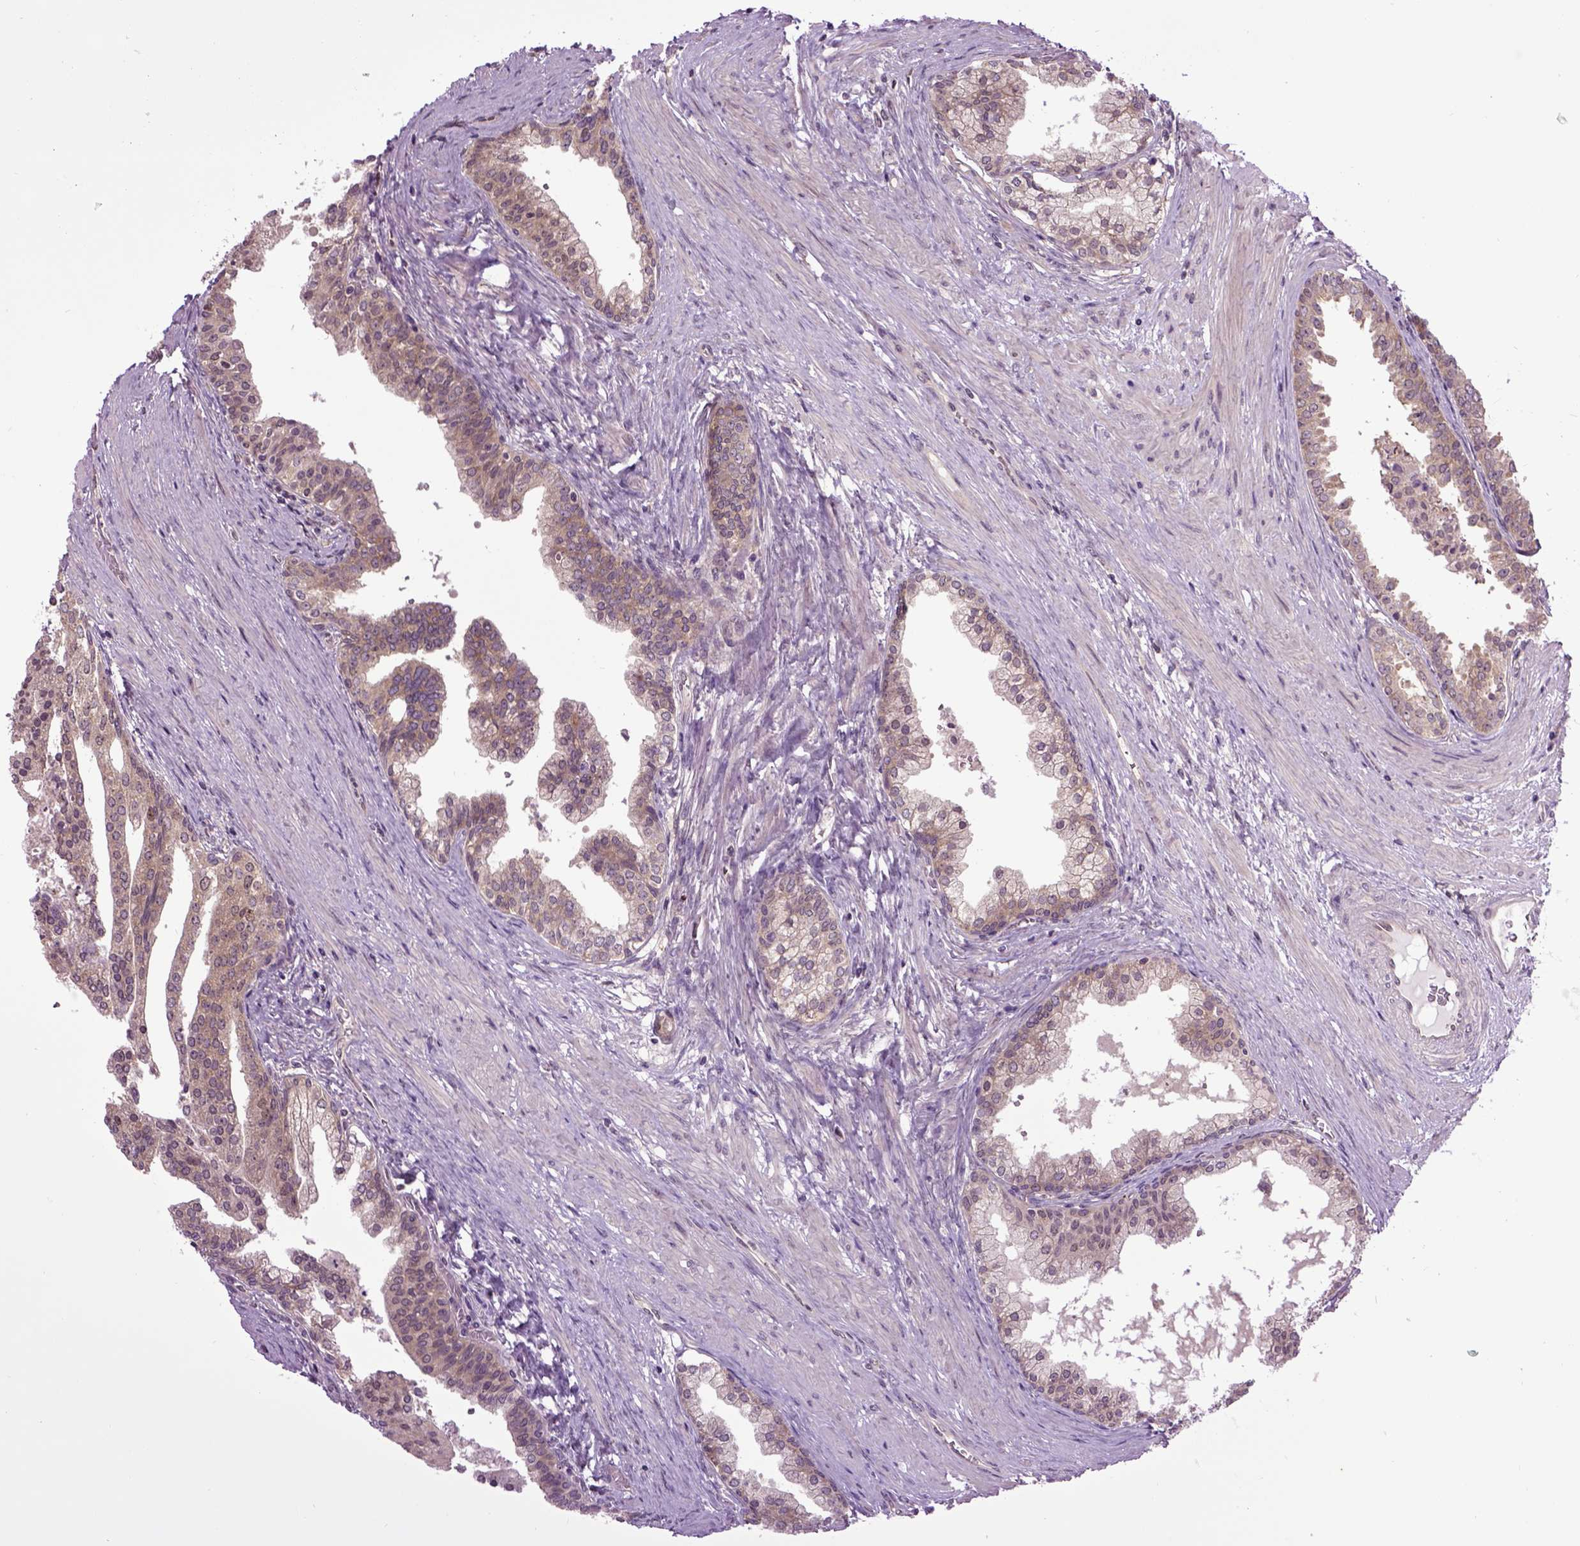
{"staining": {"intensity": "weak", "quantity": ">75%", "location": "cytoplasmic/membranous"}, "tissue": "prostate cancer", "cell_type": "Tumor cells", "image_type": "cancer", "snomed": [{"axis": "morphology", "description": "Adenocarcinoma, NOS"}, {"axis": "topography", "description": "Prostate and seminal vesicle, NOS"}, {"axis": "topography", "description": "Prostate"}], "caption": "A photomicrograph showing weak cytoplasmic/membranous positivity in approximately >75% of tumor cells in prostate adenocarcinoma, as visualized by brown immunohistochemical staining.", "gene": "WDR48", "patient": {"sex": "male", "age": 44}}